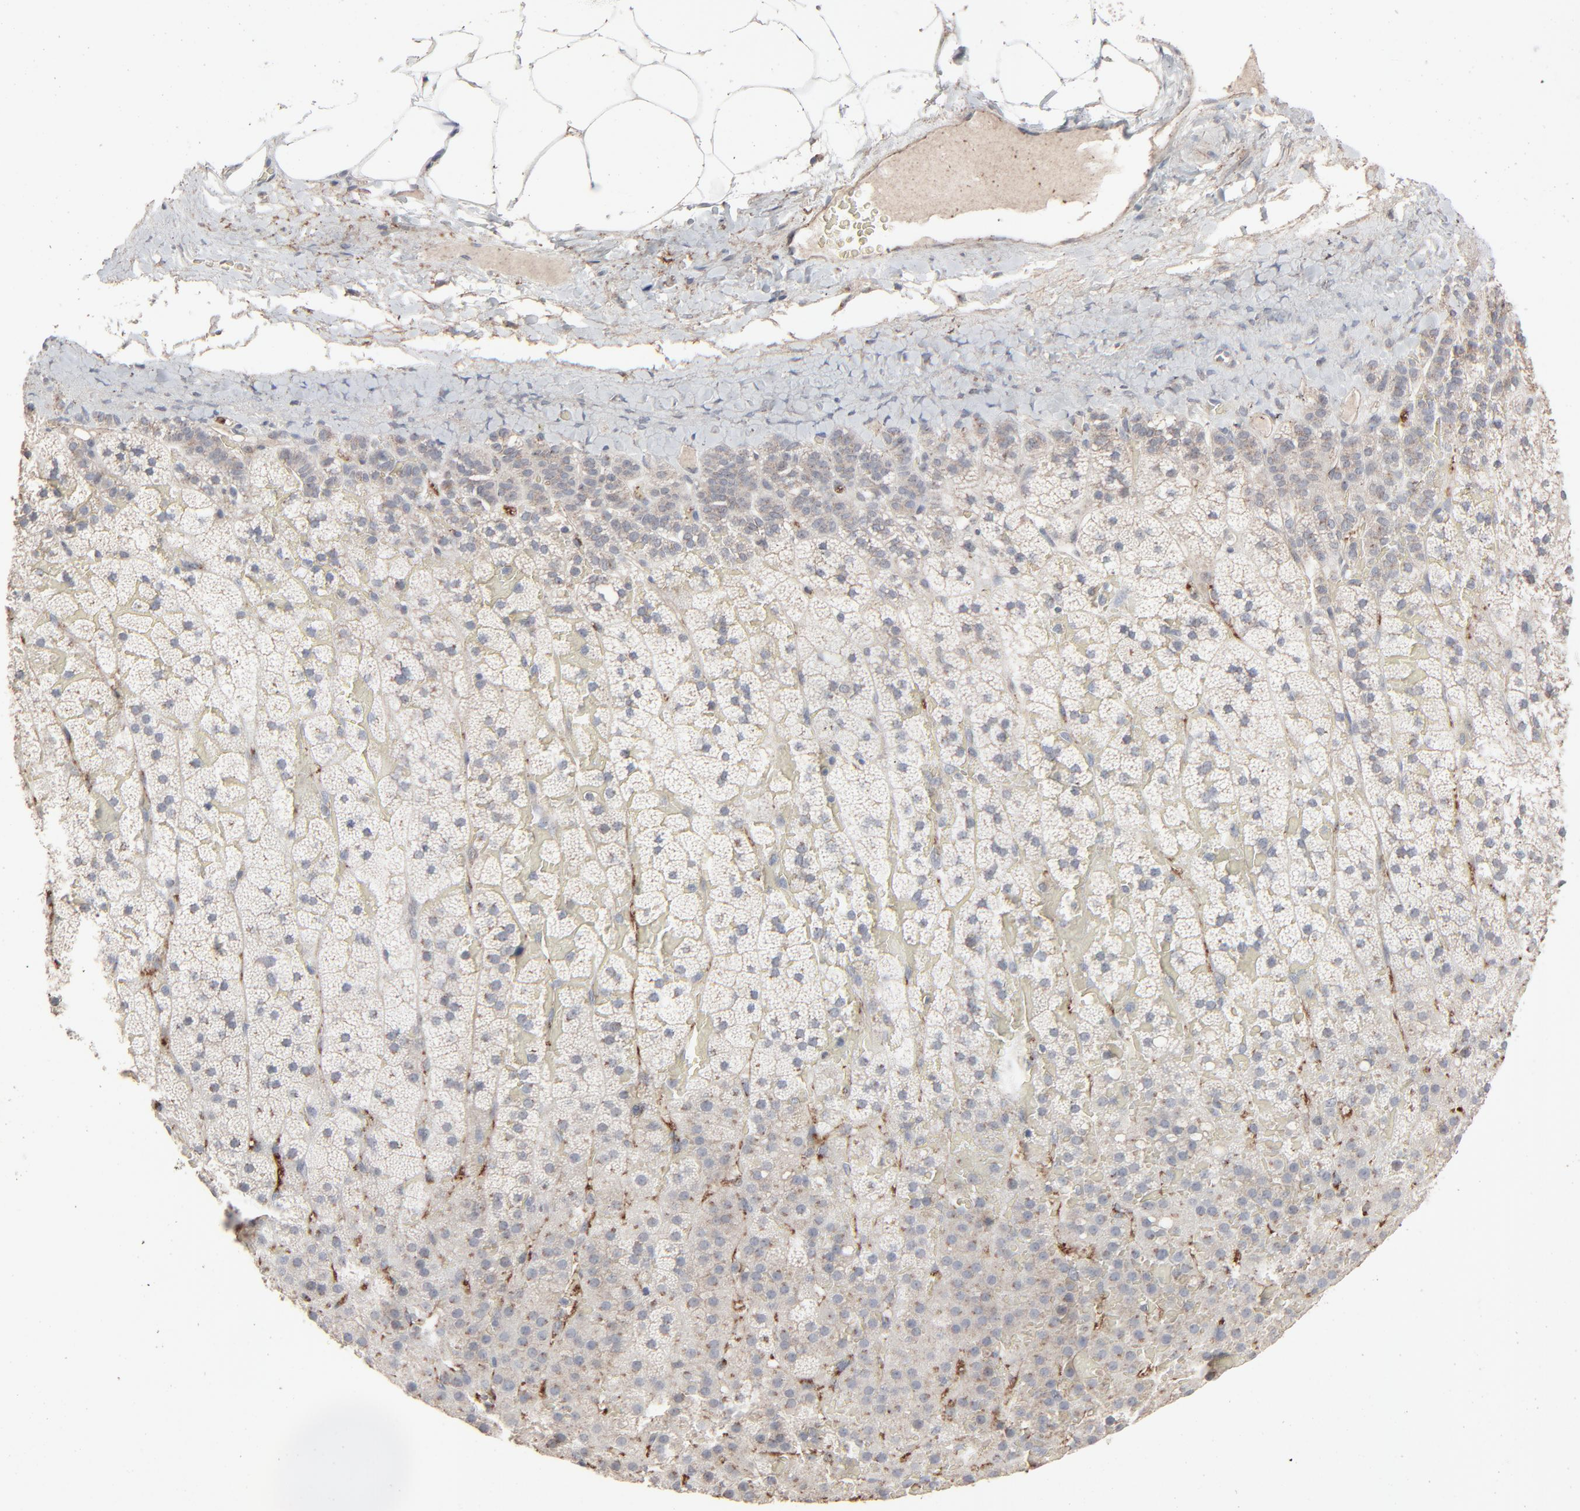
{"staining": {"intensity": "weak", "quantity": "25%-75%", "location": "cytoplasmic/membranous"}, "tissue": "adrenal gland", "cell_type": "Glandular cells", "image_type": "normal", "snomed": [{"axis": "morphology", "description": "Normal tissue, NOS"}, {"axis": "topography", "description": "Adrenal gland"}], "caption": "Immunohistochemical staining of normal adrenal gland demonstrates low levels of weak cytoplasmic/membranous expression in approximately 25%-75% of glandular cells.", "gene": "JAM3", "patient": {"sex": "male", "age": 35}}